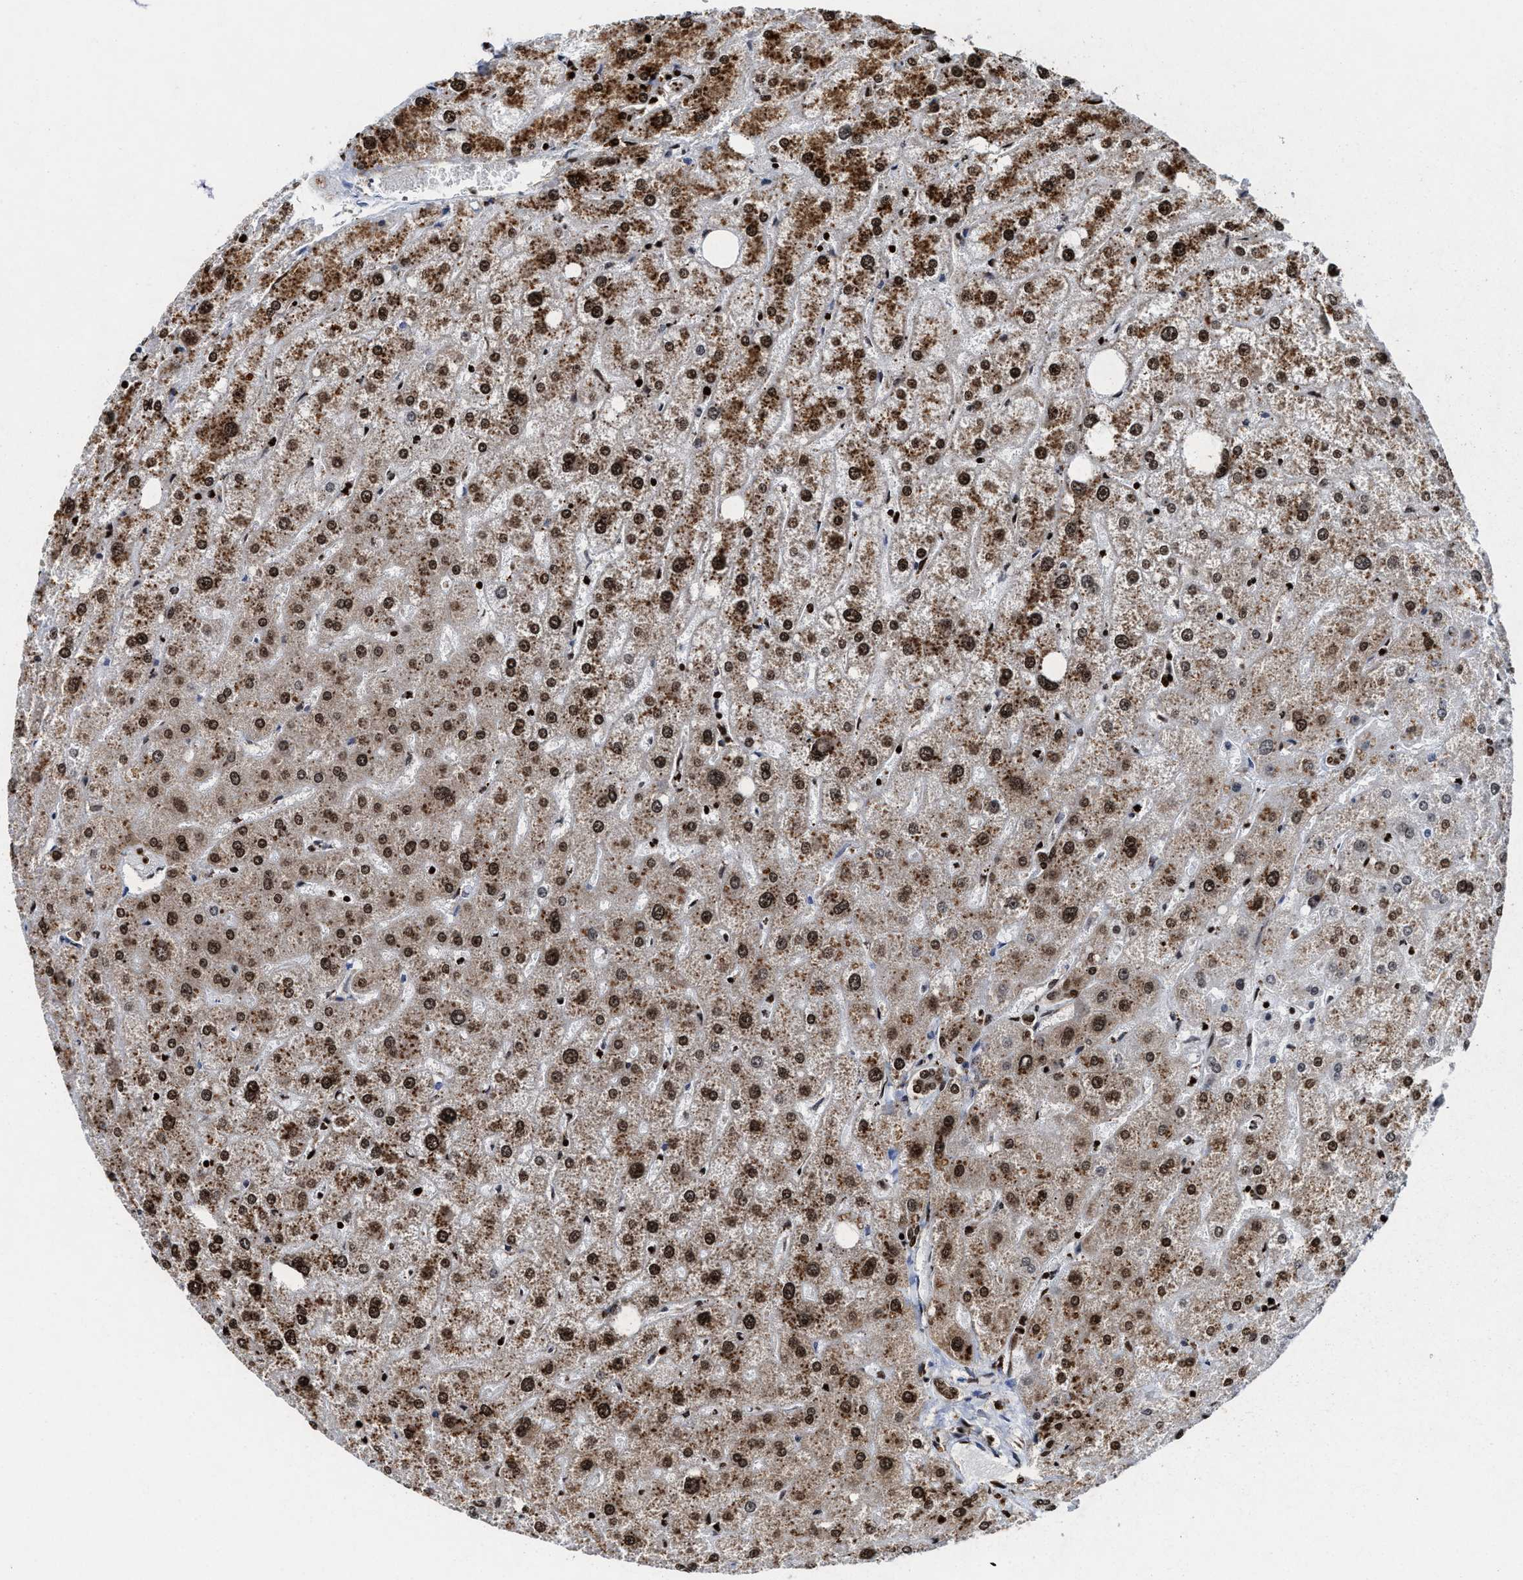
{"staining": {"intensity": "strong", "quantity": ">75%", "location": "nuclear"}, "tissue": "liver", "cell_type": "Cholangiocytes", "image_type": "normal", "snomed": [{"axis": "morphology", "description": "Normal tissue, NOS"}, {"axis": "topography", "description": "Liver"}], "caption": "Brown immunohistochemical staining in unremarkable human liver shows strong nuclear expression in approximately >75% of cholangiocytes. The protein is stained brown, and the nuclei are stained in blue (DAB IHC with brightfield microscopy, high magnification).", "gene": "ALYREF", "patient": {"sex": "male", "age": 73}}